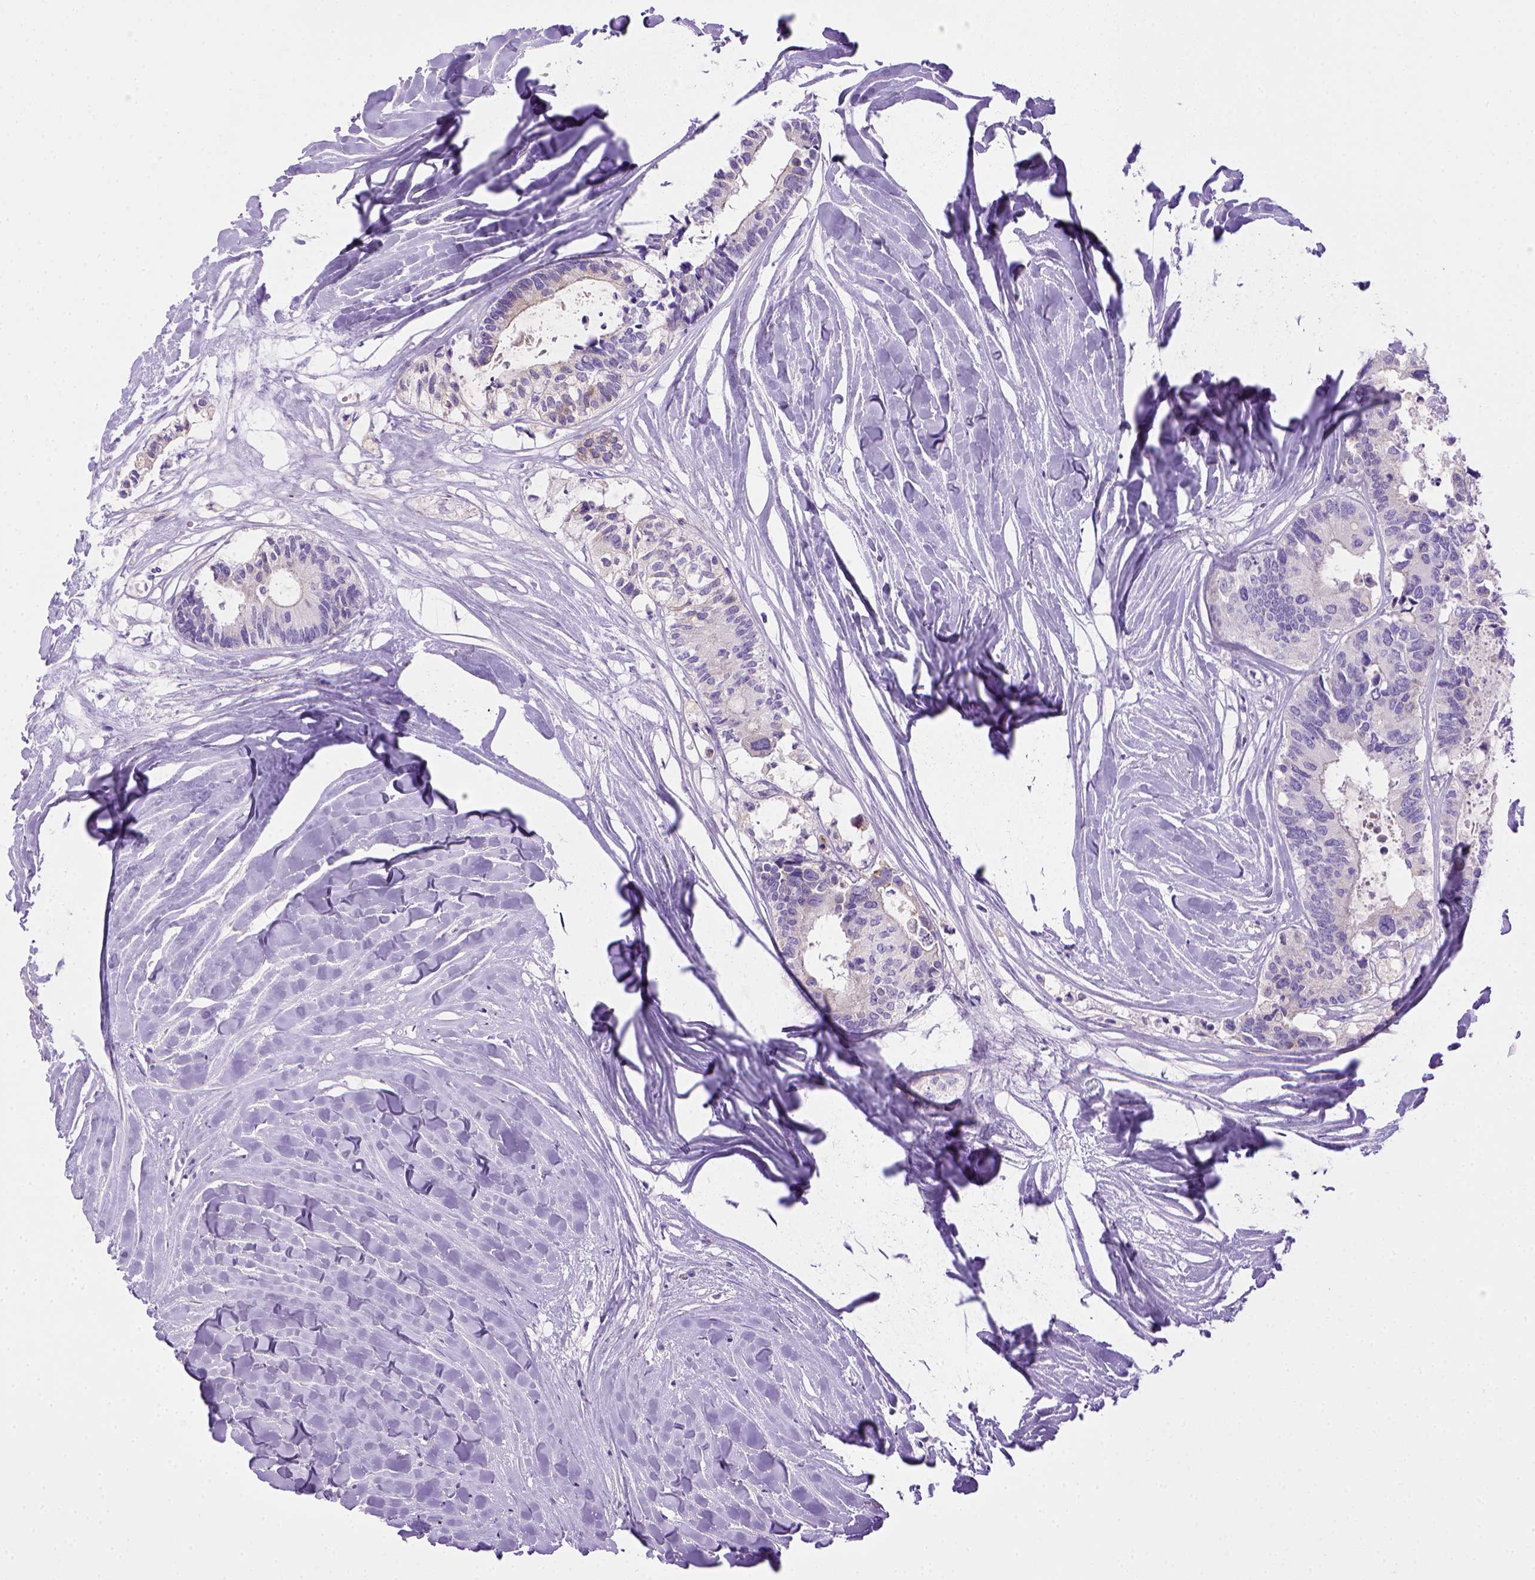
{"staining": {"intensity": "negative", "quantity": "none", "location": "none"}, "tissue": "colorectal cancer", "cell_type": "Tumor cells", "image_type": "cancer", "snomed": [{"axis": "morphology", "description": "Adenocarcinoma, NOS"}, {"axis": "topography", "description": "Colon"}, {"axis": "topography", "description": "Rectum"}], "caption": "An immunohistochemistry image of colorectal adenocarcinoma is shown. There is no staining in tumor cells of colorectal adenocarcinoma.", "gene": "BAAT", "patient": {"sex": "male", "age": 57}}